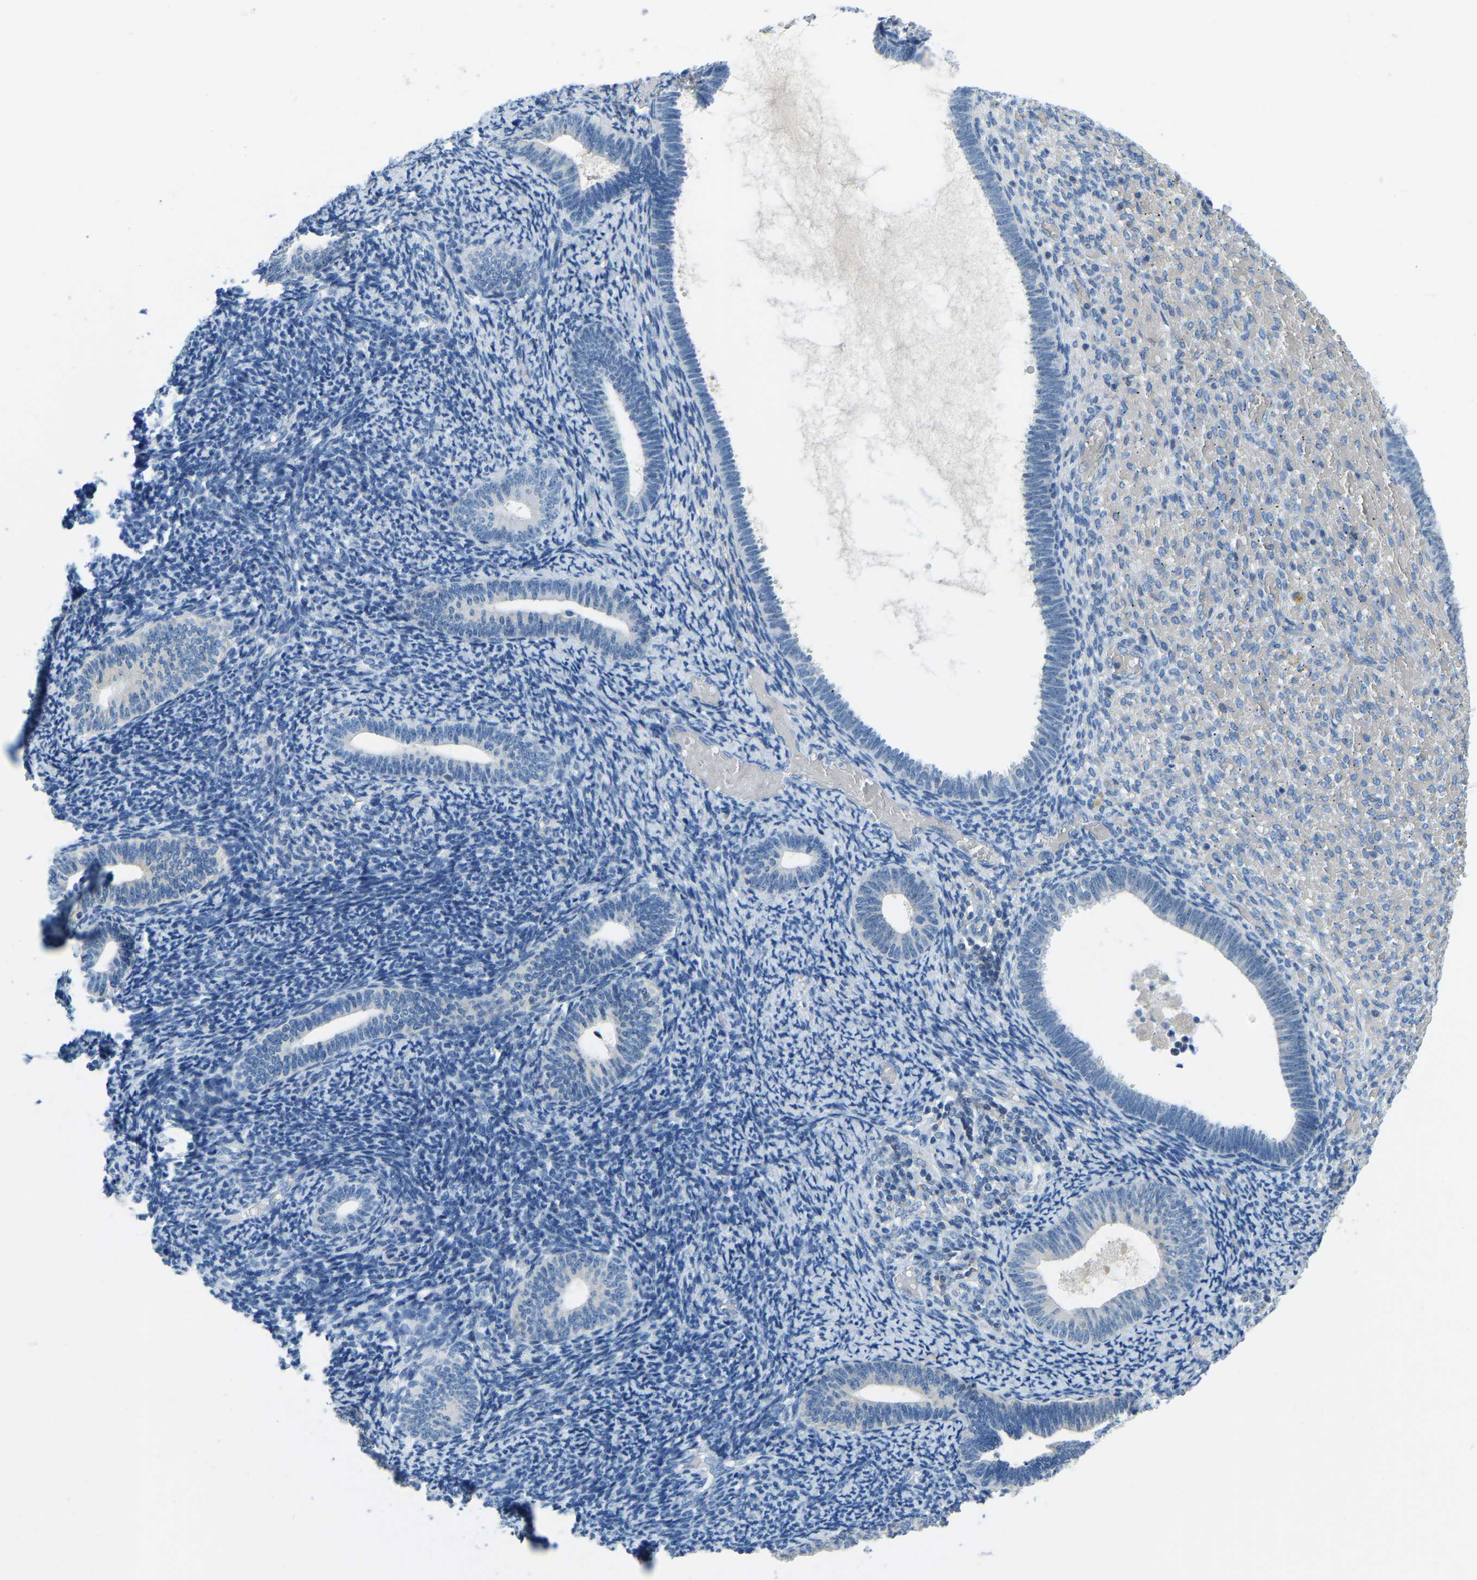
{"staining": {"intensity": "negative", "quantity": "none", "location": "none"}, "tissue": "endometrium", "cell_type": "Cells in endometrial stroma", "image_type": "normal", "snomed": [{"axis": "morphology", "description": "Normal tissue, NOS"}, {"axis": "topography", "description": "Endometrium"}], "caption": "This photomicrograph is of normal endometrium stained with immunohistochemistry to label a protein in brown with the nuclei are counter-stained blue. There is no staining in cells in endometrial stroma. (Brightfield microscopy of DAB IHC at high magnification).", "gene": "XIRP1", "patient": {"sex": "female", "age": 66}}